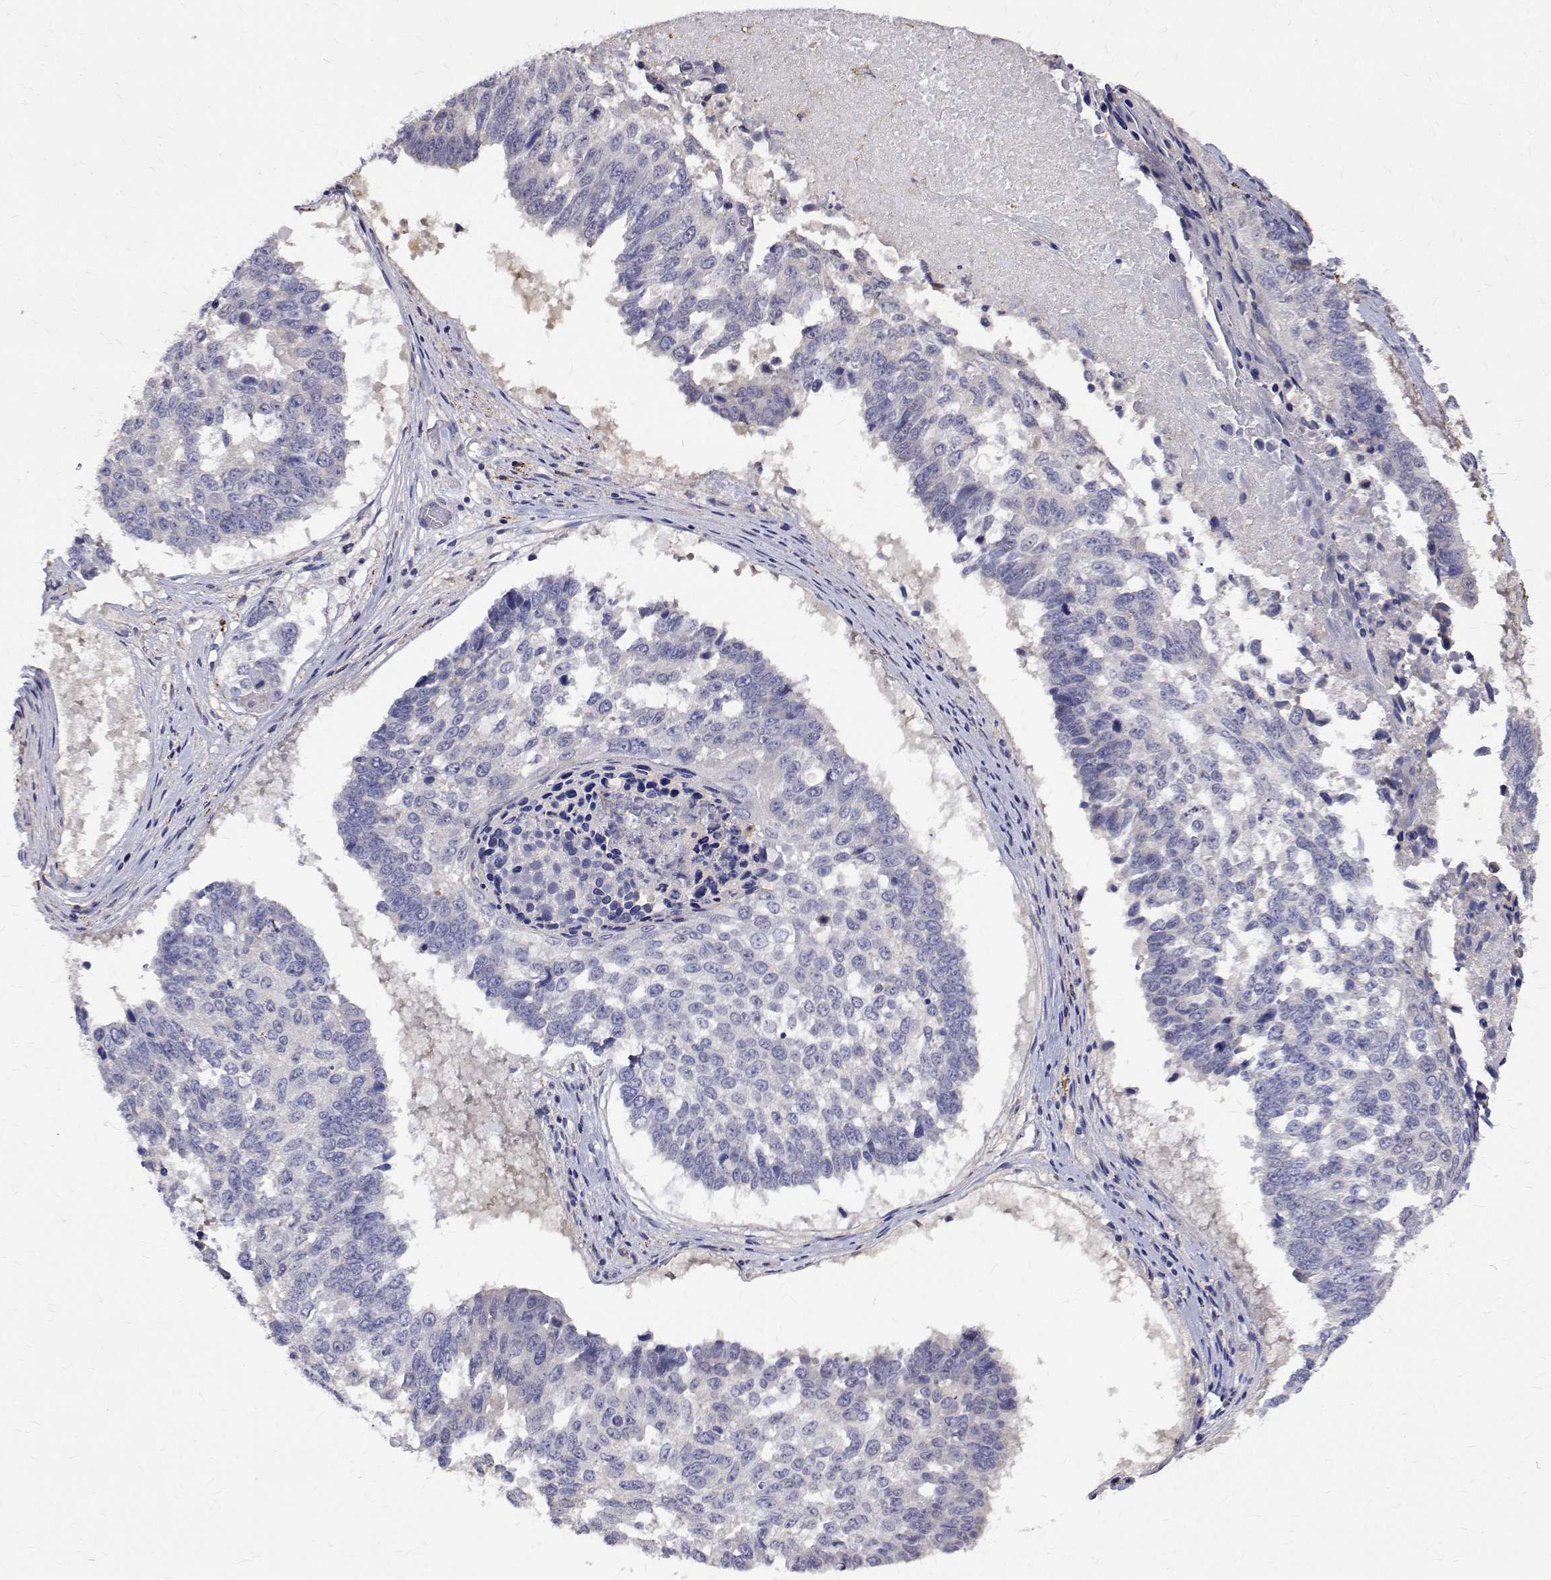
{"staining": {"intensity": "negative", "quantity": "none", "location": "none"}, "tissue": "lung cancer", "cell_type": "Tumor cells", "image_type": "cancer", "snomed": [{"axis": "morphology", "description": "Squamous cell carcinoma, NOS"}, {"axis": "topography", "description": "Lung"}], "caption": "This is an IHC image of human lung squamous cell carcinoma. There is no positivity in tumor cells.", "gene": "PADI1", "patient": {"sex": "male", "age": 73}}